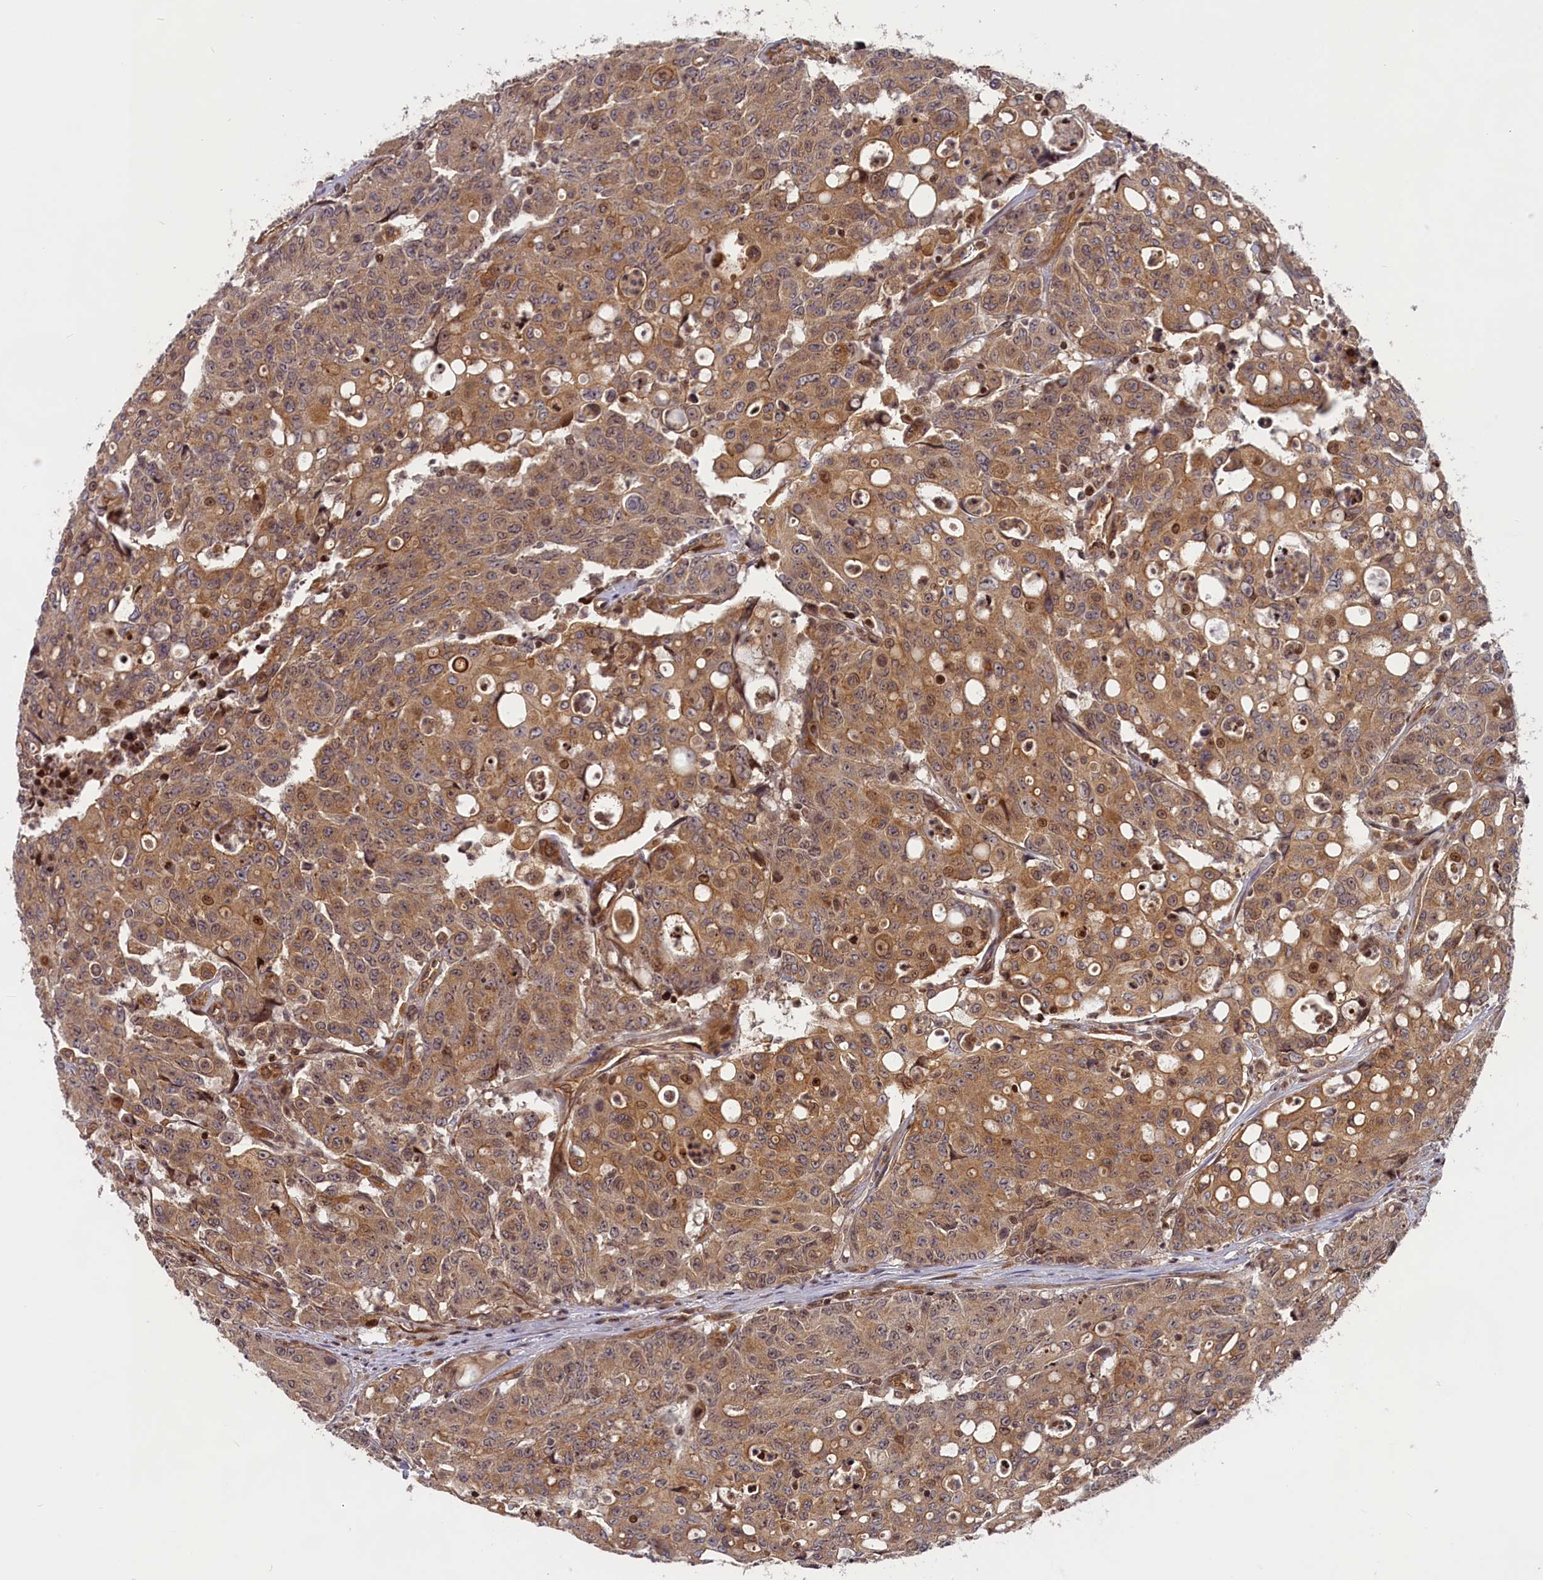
{"staining": {"intensity": "weak", "quantity": ">75%", "location": "cytoplasmic/membranous,nuclear"}, "tissue": "colorectal cancer", "cell_type": "Tumor cells", "image_type": "cancer", "snomed": [{"axis": "morphology", "description": "Adenocarcinoma, NOS"}, {"axis": "topography", "description": "Colon"}], "caption": "Colorectal adenocarcinoma stained for a protein (brown) shows weak cytoplasmic/membranous and nuclear positive expression in about >75% of tumor cells.", "gene": "CEP44", "patient": {"sex": "male", "age": 51}}